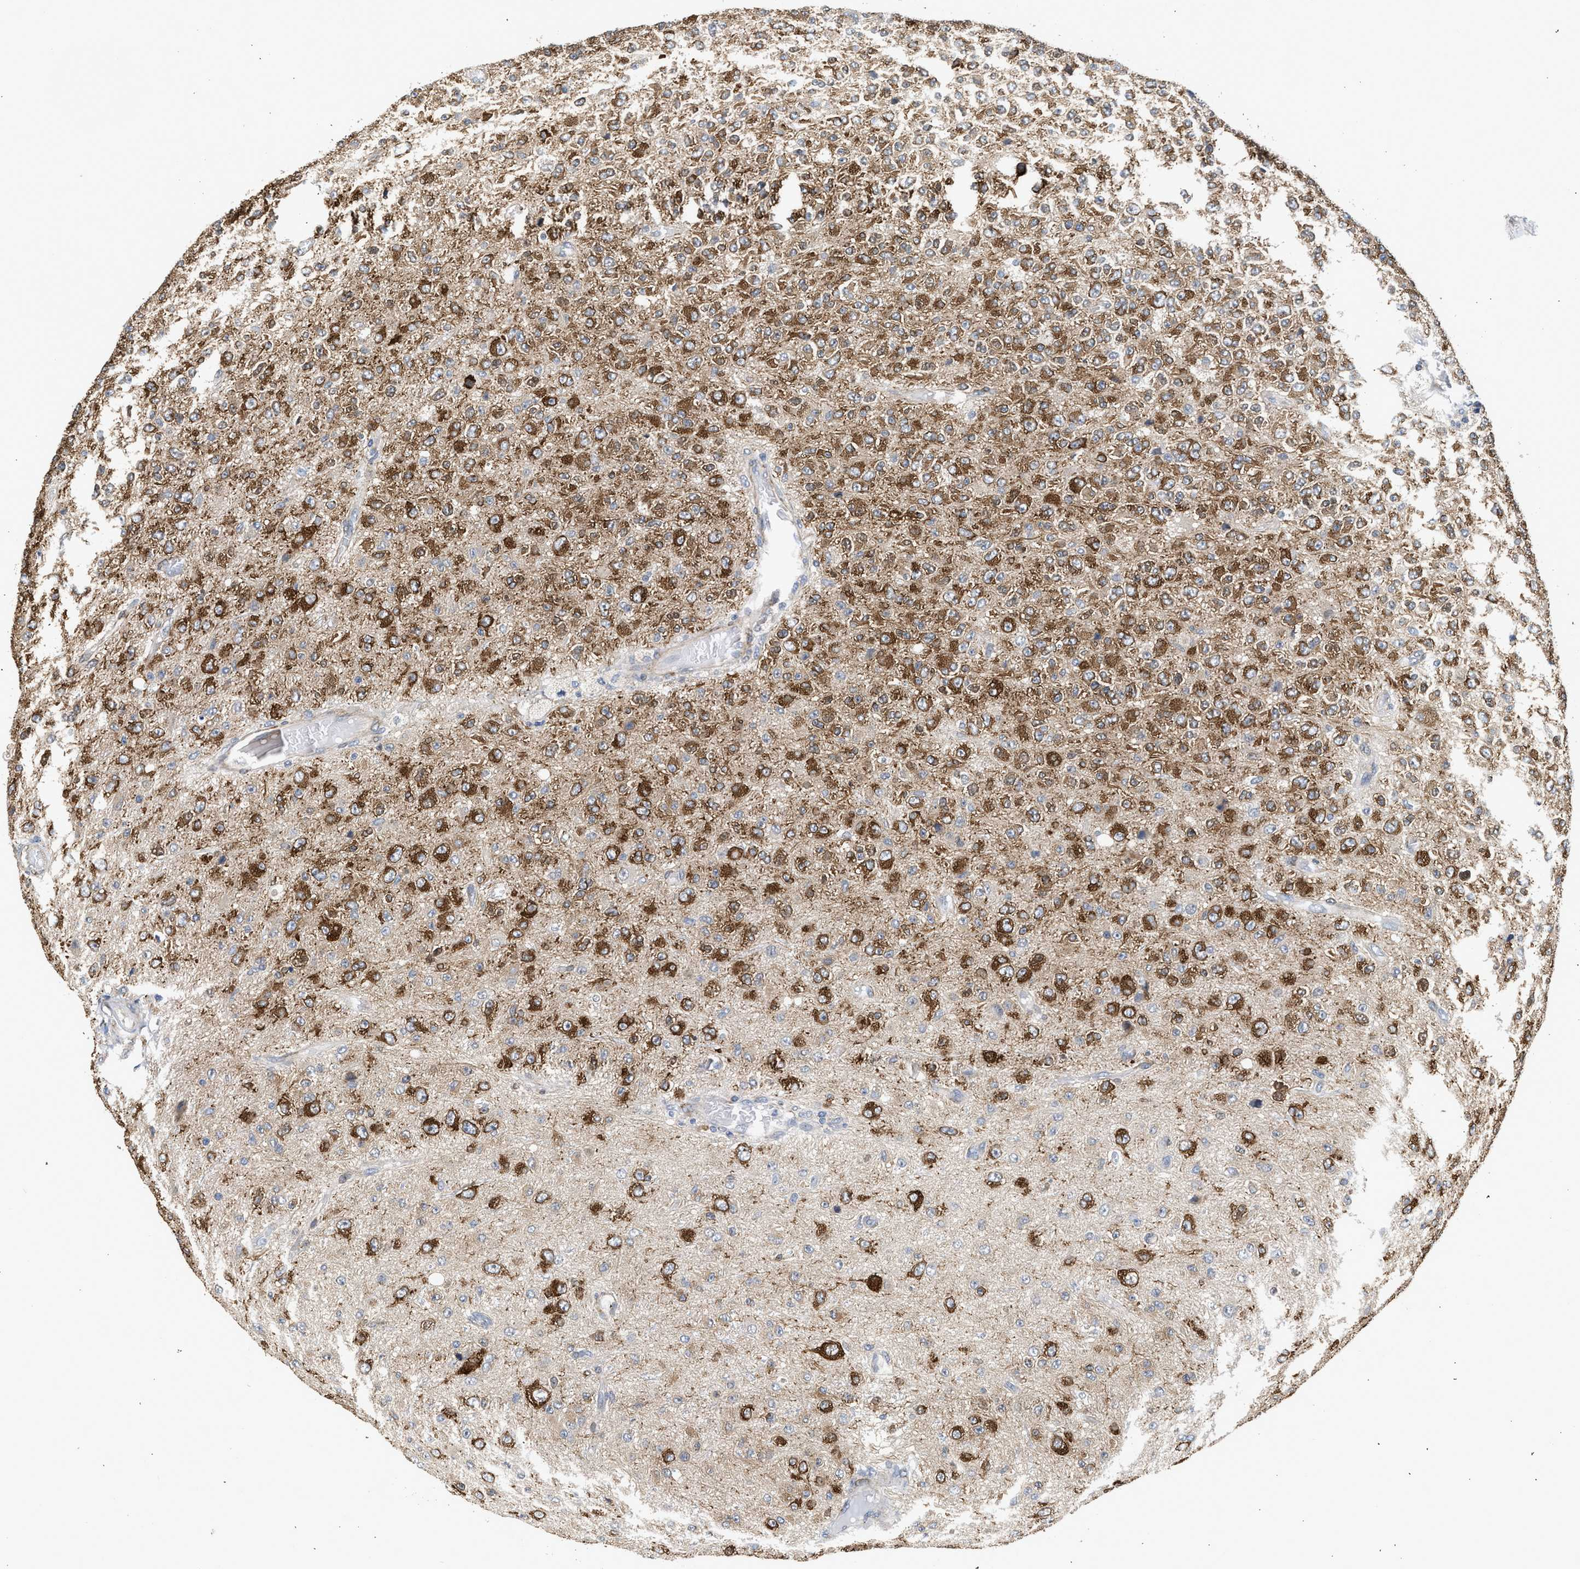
{"staining": {"intensity": "strong", "quantity": ">75%", "location": "cytoplasmic/membranous"}, "tissue": "glioma", "cell_type": "Tumor cells", "image_type": "cancer", "snomed": [{"axis": "morphology", "description": "Glioma, malignant, High grade"}, {"axis": "topography", "description": "pancreas cauda"}], "caption": "The histopathology image reveals a brown stain indicating the presence of a protein in the cytoplasmic/membranous of tumor cells in glioma.", "gene": "POLG2", "patient": {"sex": "male", "age": 60}}